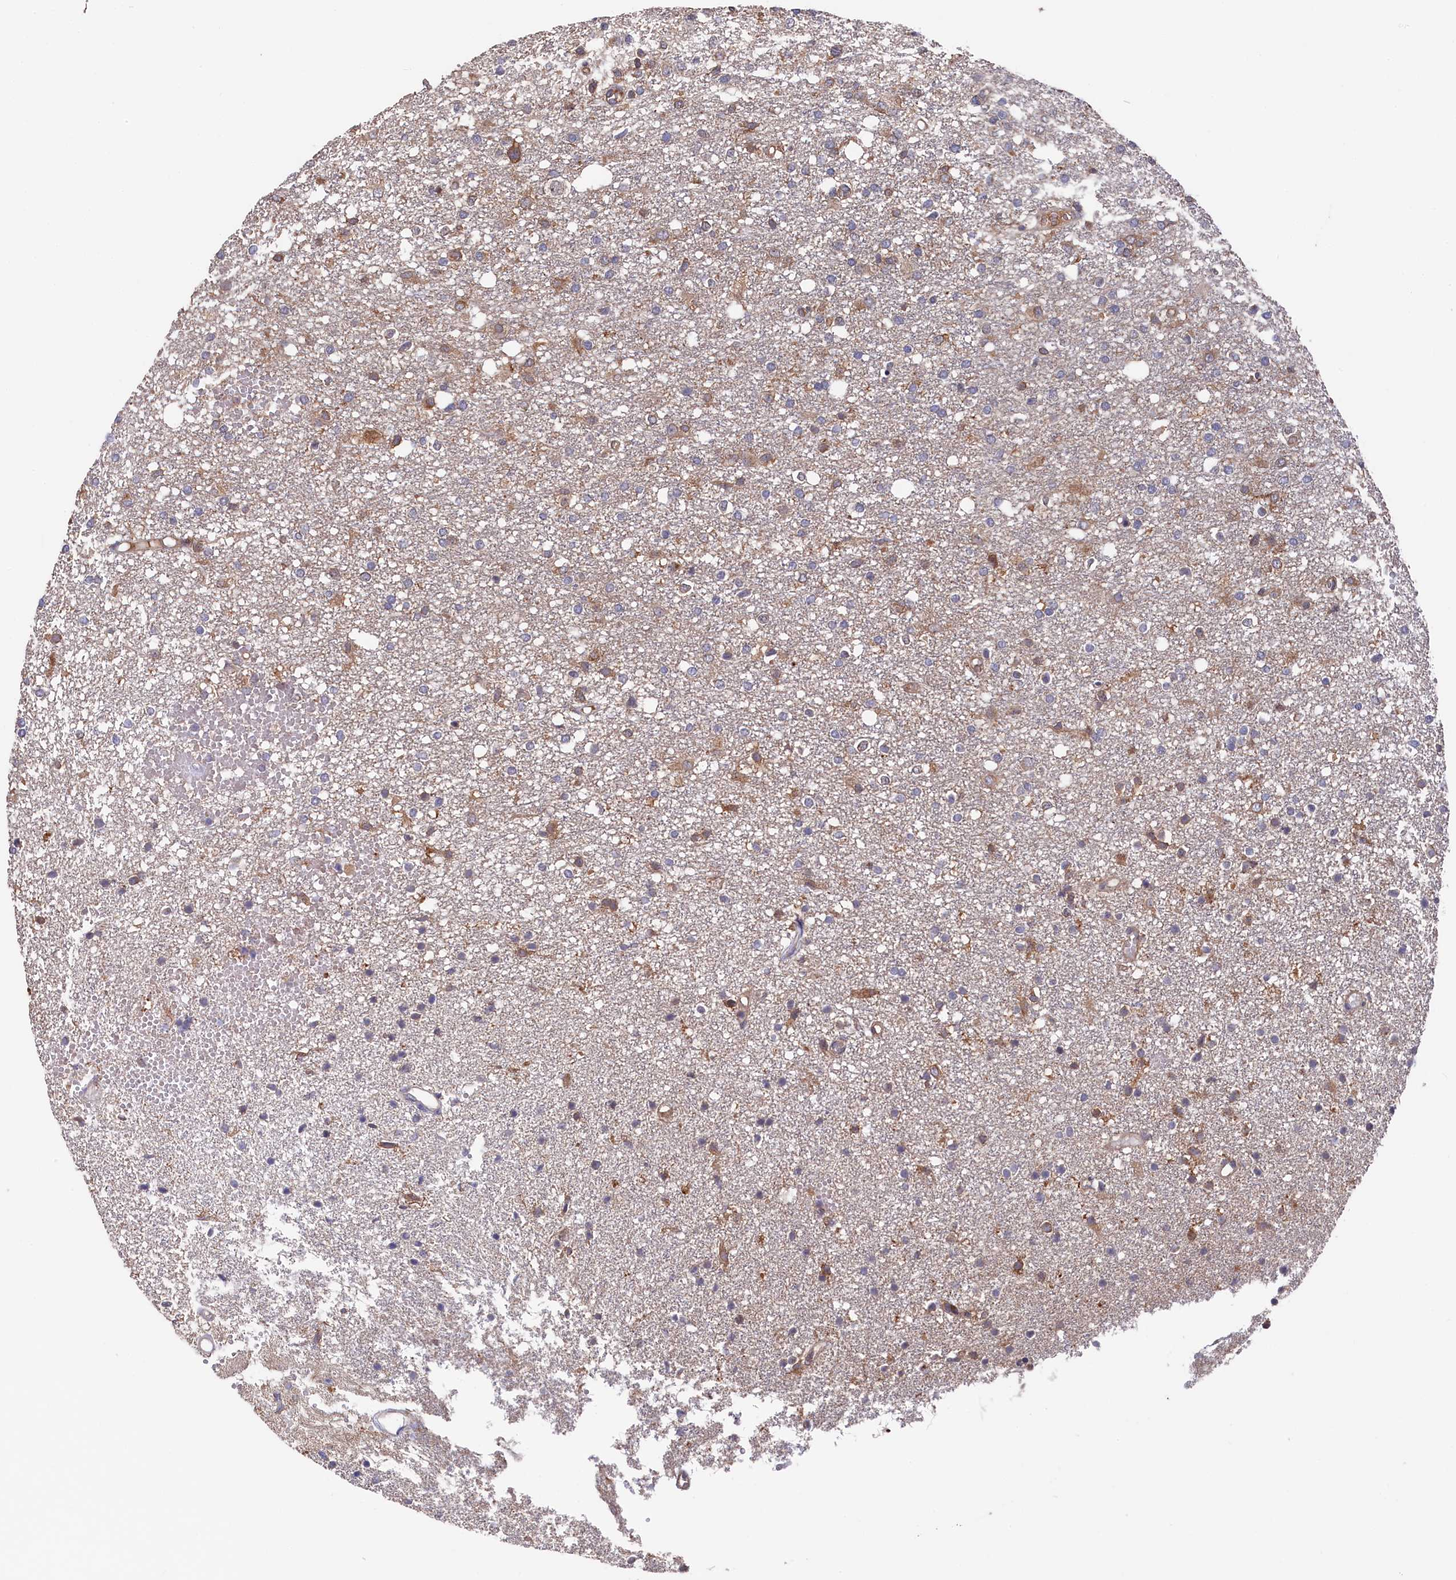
{"staining": {"intensity": "weak", "quantity": "25%-75%", "location": "cytoplasmic/membranous"}, "tissue": "glioma", "cell_type": "Tumor cells", "image_type": "cancer", "snomed": [{"axis": "morphology", "description": "Glioma, malignant, High grade"}, {"axis": "topography", "description": "Brain"}], "caption": "High-grade glioma (malignant) stained with a protein marker reveals weak staining in tumor cells.", "gene": "SLC12A4", "patient": {"sex": "female", "age": 59}}